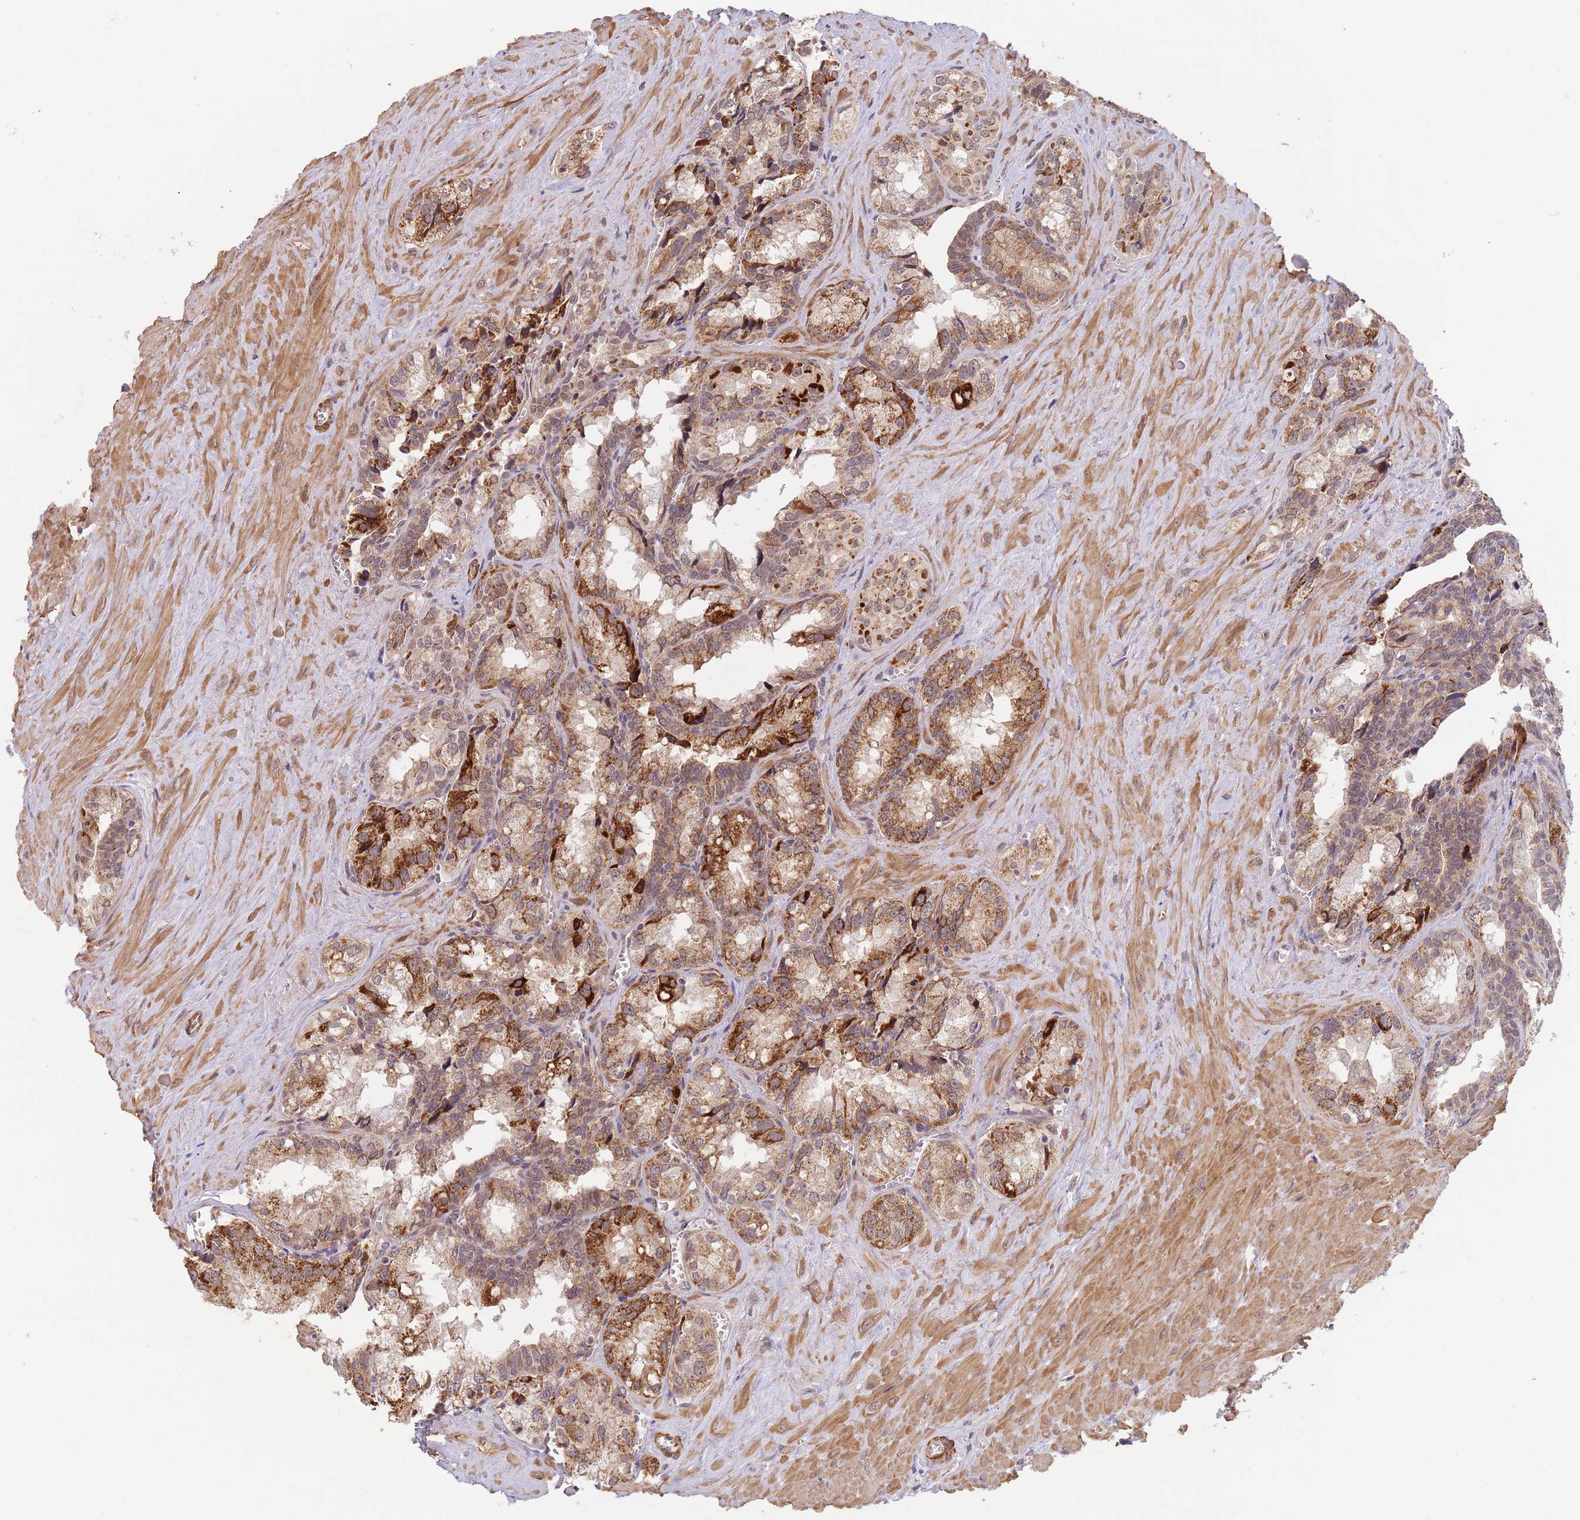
{"staining": {"intensity": "strong", "quantity": ">75%", "location": "cytoplasmic/membranous"}, "tissue": "seminal vesicle", "cell_type": "Glandular cells", "image_type": "normal", "snomed": [{"axis": "morphology", "description": "Normal tissue, NOS"}, {"axis": "topography", "description": "Seminal veicle"}], "caption": "Brown immunohistochemical staining in normal human seminal vesicle displays strong cytoplasmic/membranous expression in approximately >75% of glandular cells.", "gene": "UQCC3", "patient": {"sex": "male", "age": 68}}